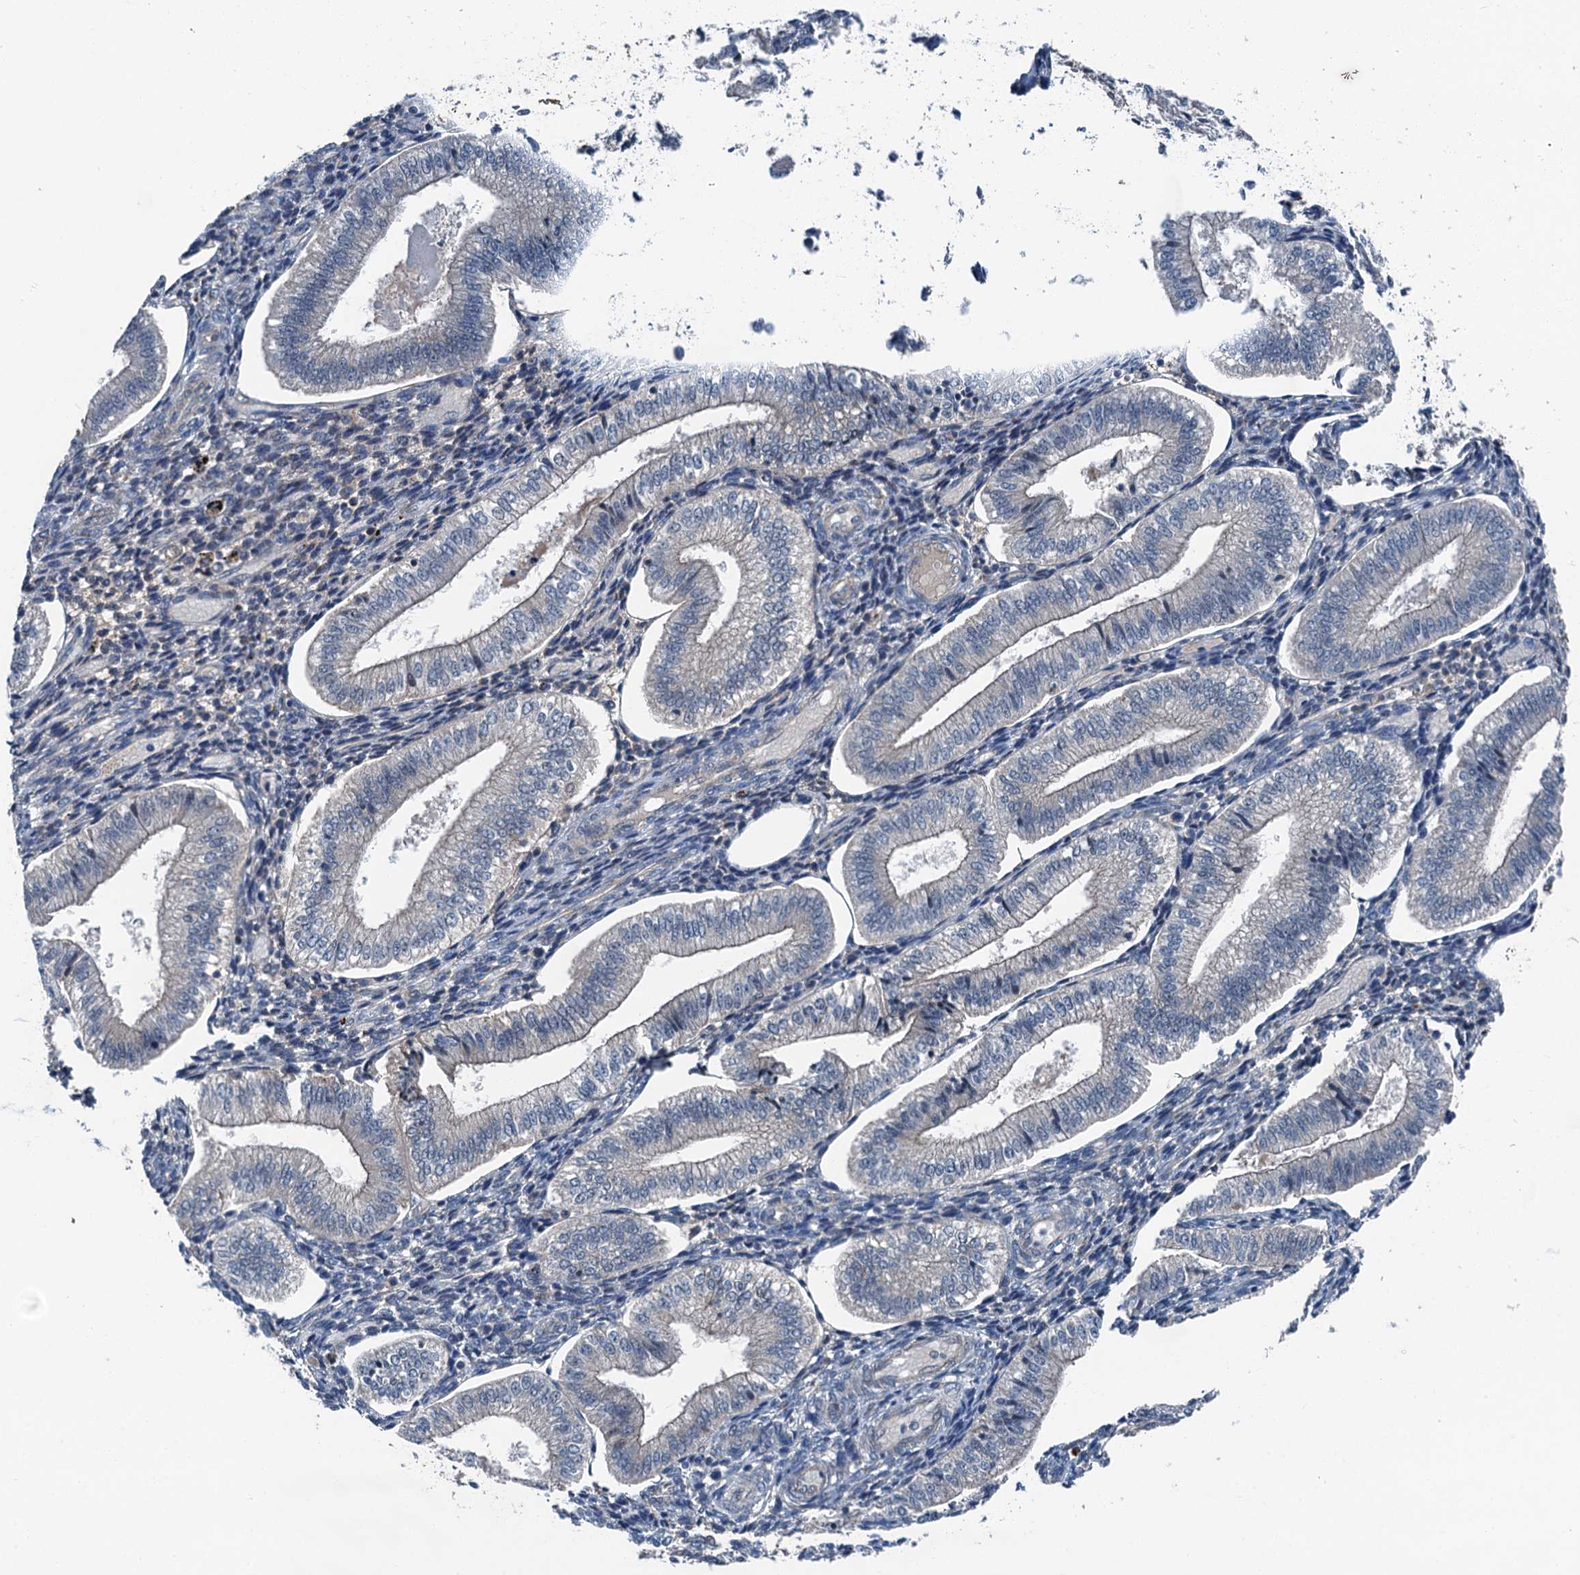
{"staining": {"intensity": "weak", "quantity": "<25%", "location": "cytoplasmic/membranous"}, "tissue": "endometrium", "cell_type": "Cells in endometrial stroma", "image_type": "normal", "snomed": [{"axis": "morphology", "description": "Normal tissue, NOS"}, {"axis": "topography", "description": "Endometrium"}], "caption": "DAB immunohistochemical staining of normal human endometrium demonstrates no significant positivity in cells in endometrial stroma.", "gene": "SLC2A10", "patient": {"sex": "female", "age": 34}}